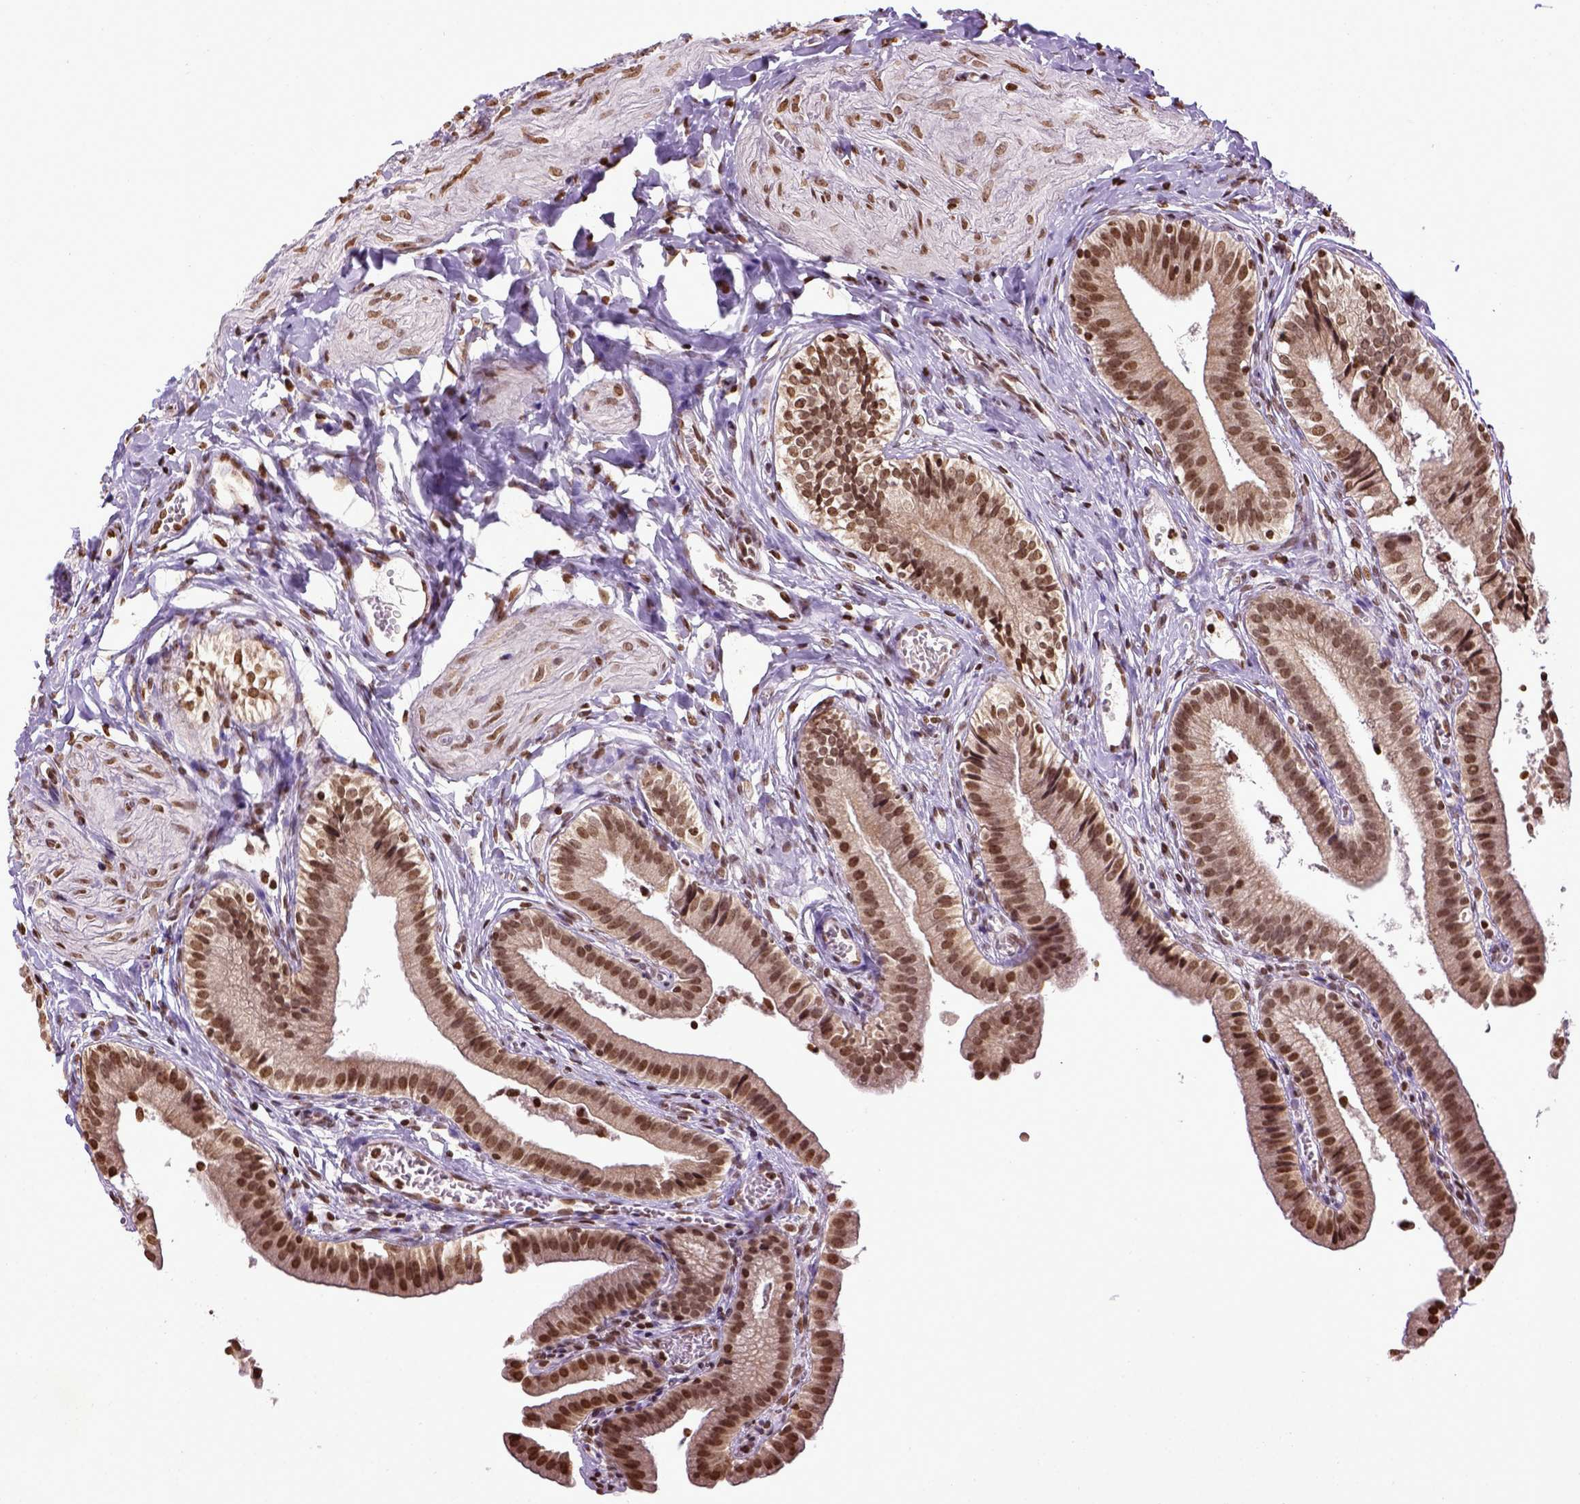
{"staining": {"intensity": "moderate", "quantity": ">75%", "location": "nuclear"}, "tissue": "gallbladder", "cell_type": "Glandular cells", "image_type": "normal", "snomed": [{"axis": "morphology", "description": "Normal tissue, NOS"}, {"axis": "topography", "description": "Gallbladder"}], "caption": "IHC of normal gallbladder demonstrates medium levels of moderate nuclear staining in about >75% of glandular cells. The staining was performed using DAB (3,3'-diaminobenzidine) to visualize the protein expression in brown, while the nuclei were stained in blue with hematoxylin (Magnification: 20x).", "gene": "ZNF75D", "patient": {"sex": "female", "age": 47}}